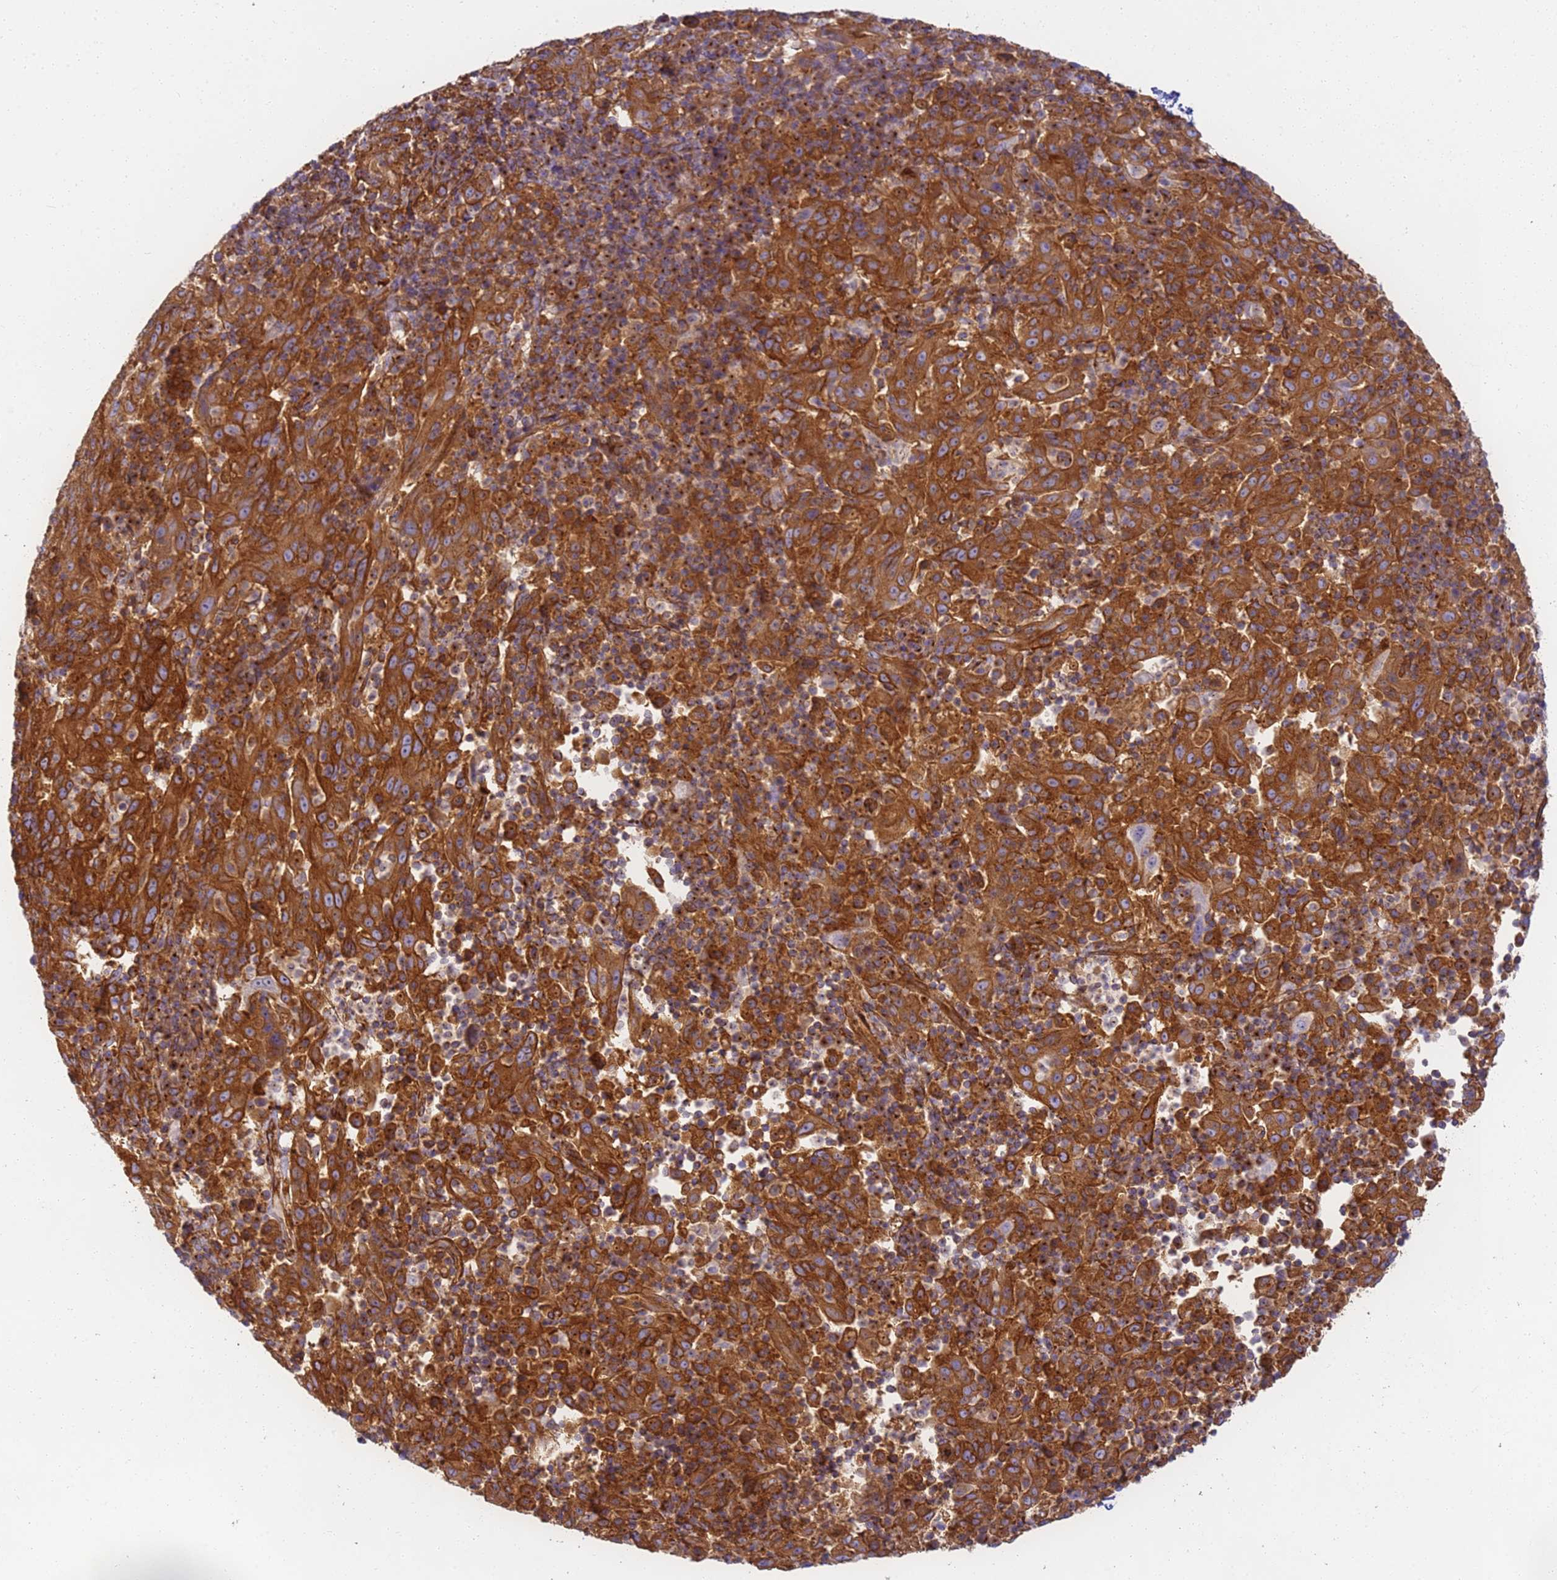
{"staining": {"intensity": "strong", "quantity": ">75%", "location": "cytoplasmic/membranous"}, "tissue": "pancreatic cancer", "cell_type": "Tumor cells", "image_type": "cancer", "snomed": [{"axis": "morphology", "description": "Adenocarcinoma, NOS"}, {"axis": "topography", "description": "Pancreas"}], "caption": "Pancreatic adenocarcinoma was stained to show a protein in brown. There is high levels of strong cytoplasmic/membranous expression in about >75% of tumor cells.", "gene": "DYNC1I2", "patient": {"sex": "male", "age": 63}}